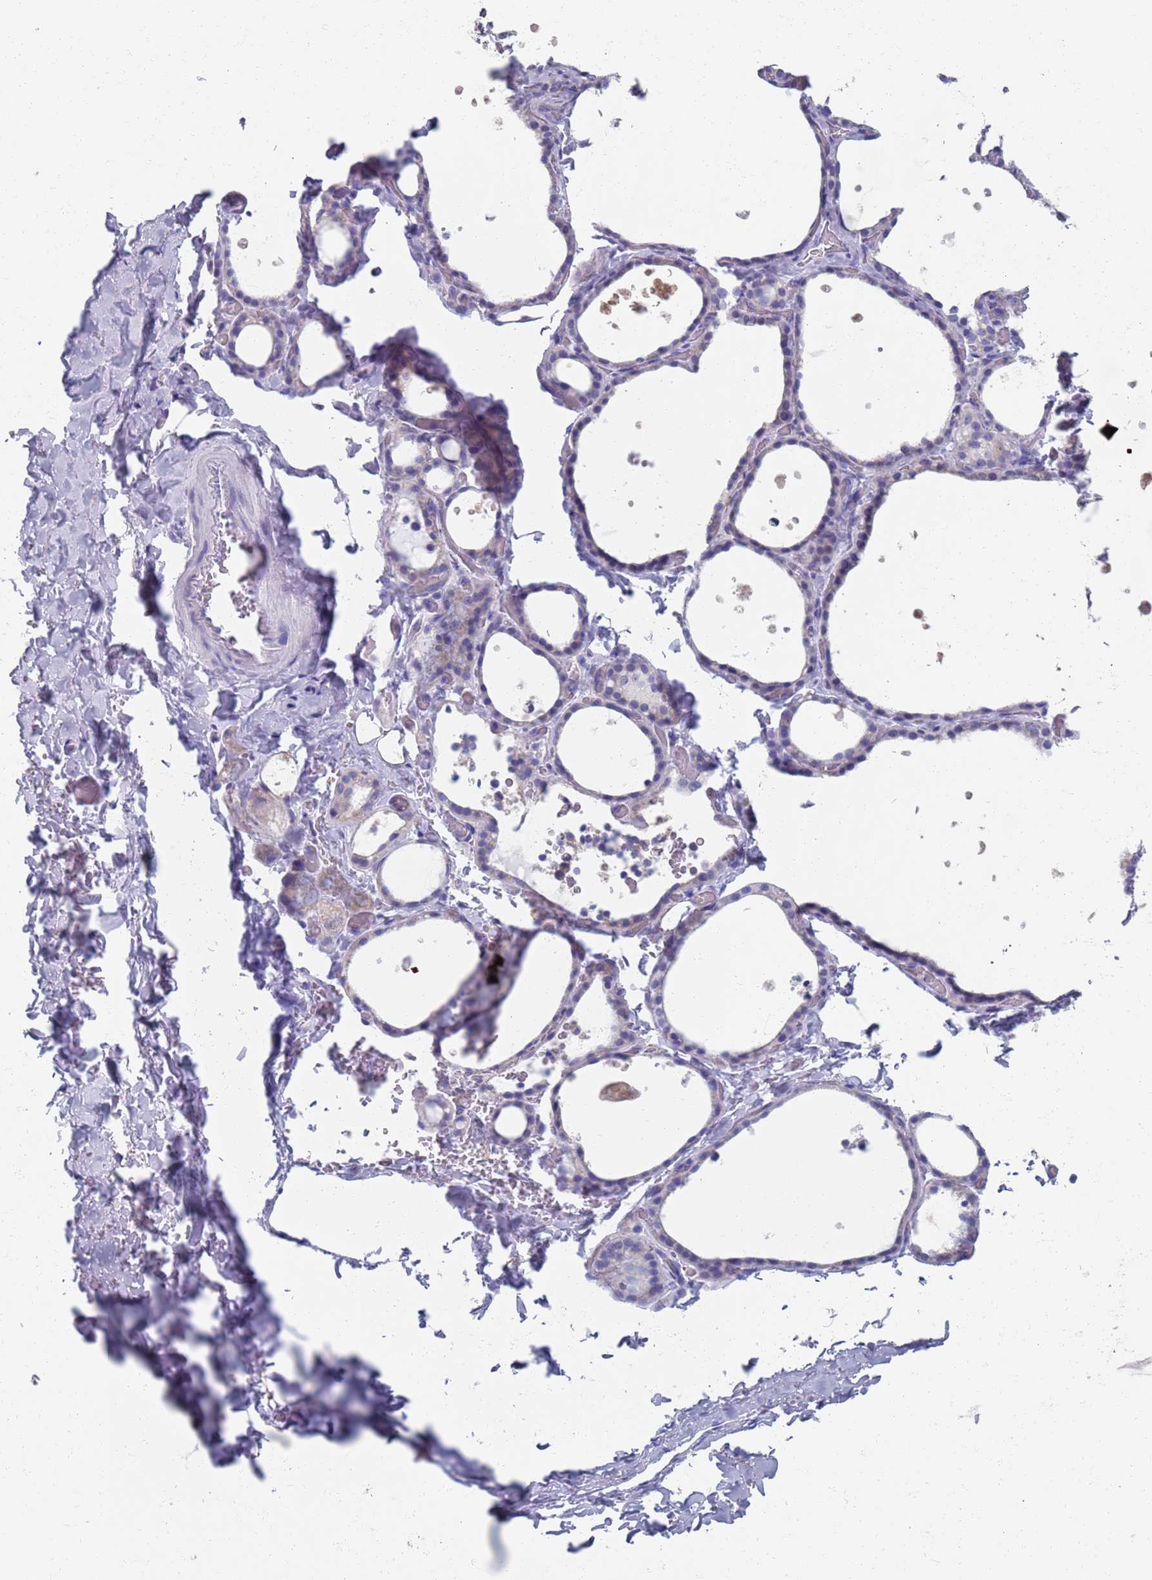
{"staining": {"intensity": "weak", "quantity": "<25%", "location": "cytoplasmic/membranous"}, "tissue": "thyroid gland", "cell_type": "Glandular cells", "image_type": "normal", "snomed": [{"axis": "morphology", "description": "Normal tissue, NOS"}, {"axis": "topography", "description": "Thyroid gland"}], "caption": "Immunohistochemical staining of unremarkable thyroid gland shows no significant expression in glandular cells.", "gene": "PLOD1", "patient": {"sex": "female", "age": 44}}